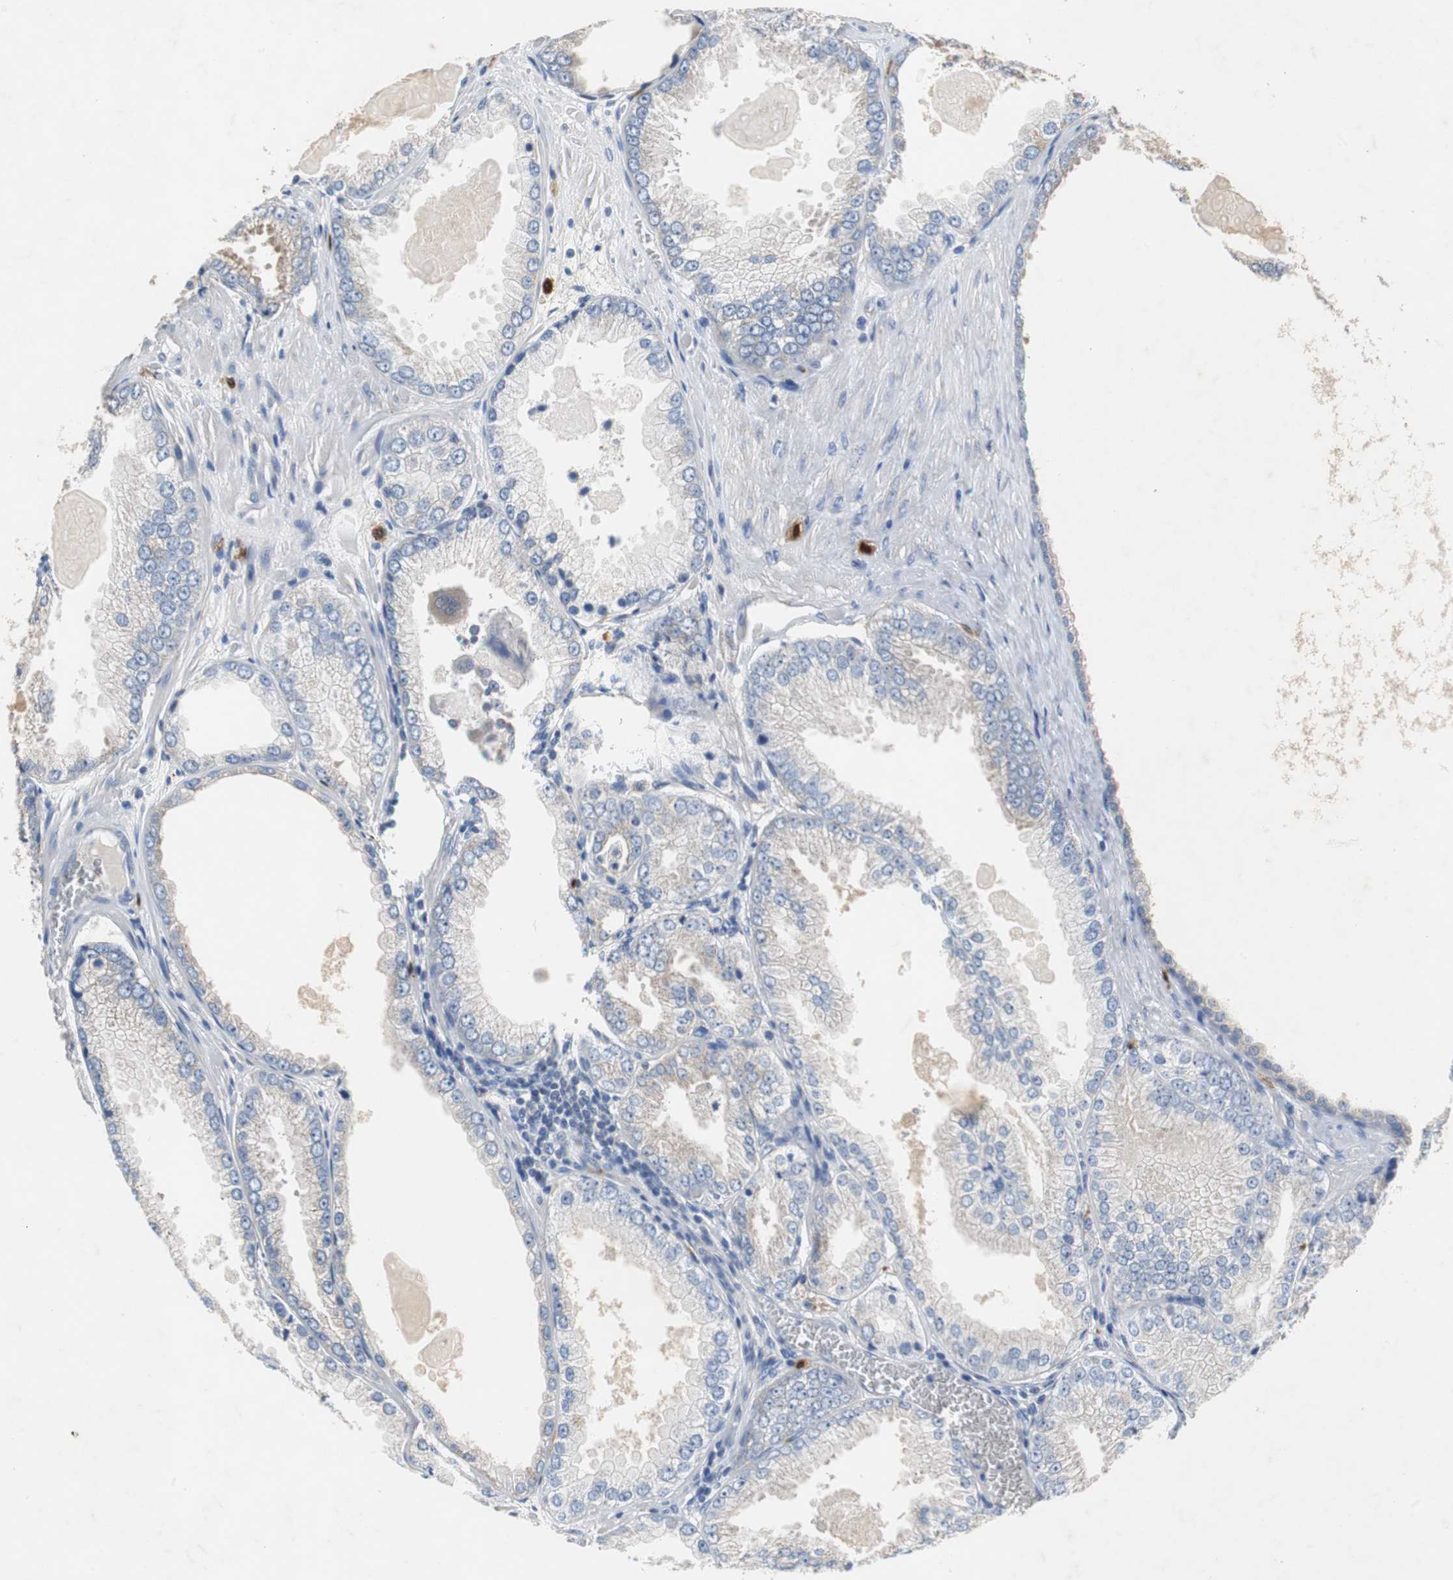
{"staining": {"intensity": "weak", "quantity": "25%-75%", "location": "cytoplasmic/membranous"}, "tissue": "prostate cancer", "cell_type": "Tumor cells", "image_type": "cancer", "snomed": [{"axis": "morphology", "description": "Adenocarcinoma, High grade"}, {"axis": "topography", "description": "Prostate"}], "caption": "Human prostate cancer (high-grade adenocarcinoma) stained for a protein (brown) reveals weak cytoplasmic/membranous positive staining in approximately 25%-75% of tumor cells.", "gene": "CALB2", "patient": {"sex": "male", "age": 61}}